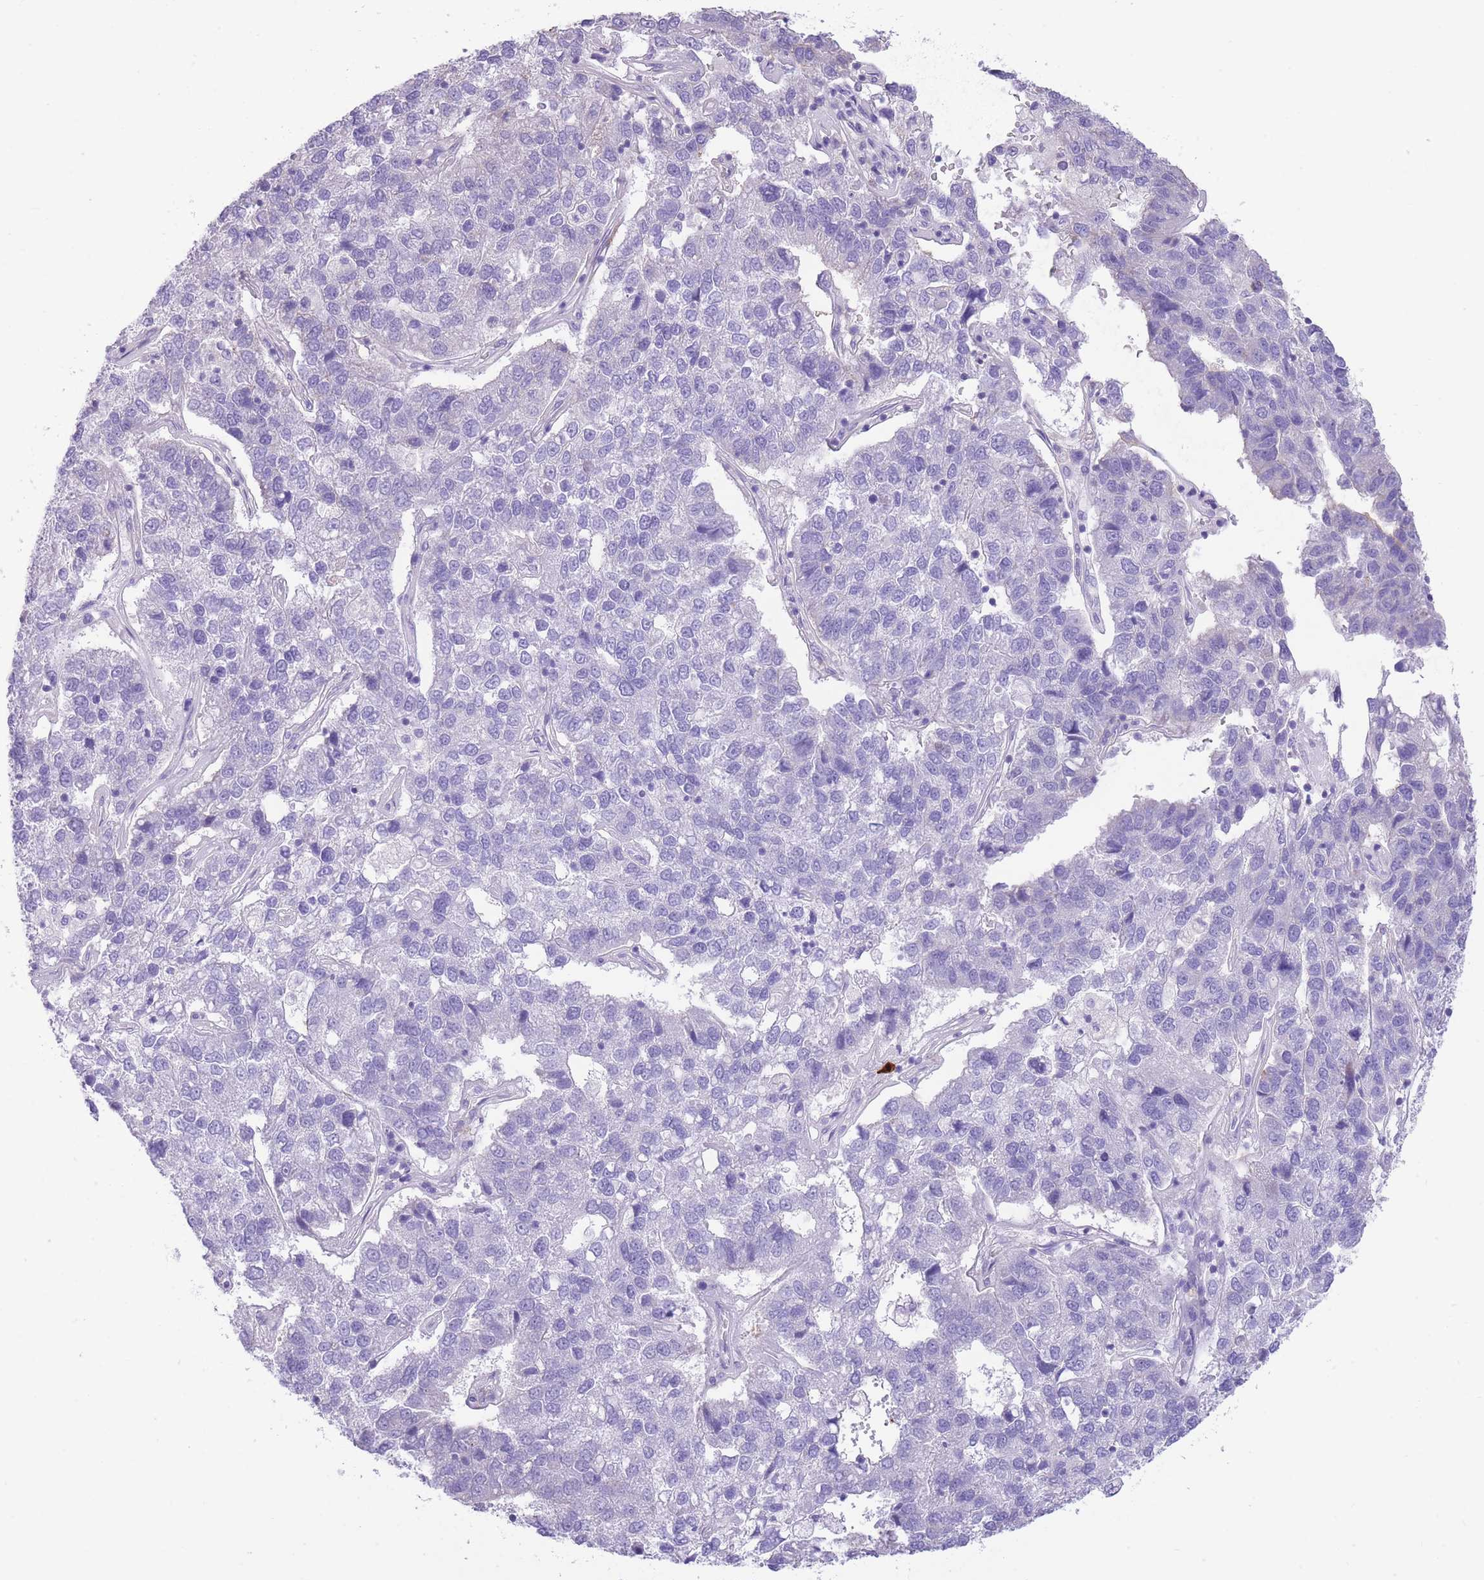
{"staining": {"intensity": "negative", "quantity": "none", "location": "none"}, "tissue": "pancreatic cancer", "cell_type": "Tumor cells", "image_type": "cancer", "snomed": [{"axis": "morphology", "description": "Adenocarcinoma, NOS"}, {"axis": "topography", "description": "Pancreas"}], "caption": "IHC micrograph of human adenocarcinoma (pancreatic) stained for a protein (brown), which shows no positivity in tumor cells.", "gene": "RHOU", "patient": {"sex": "female", "age": 61}}